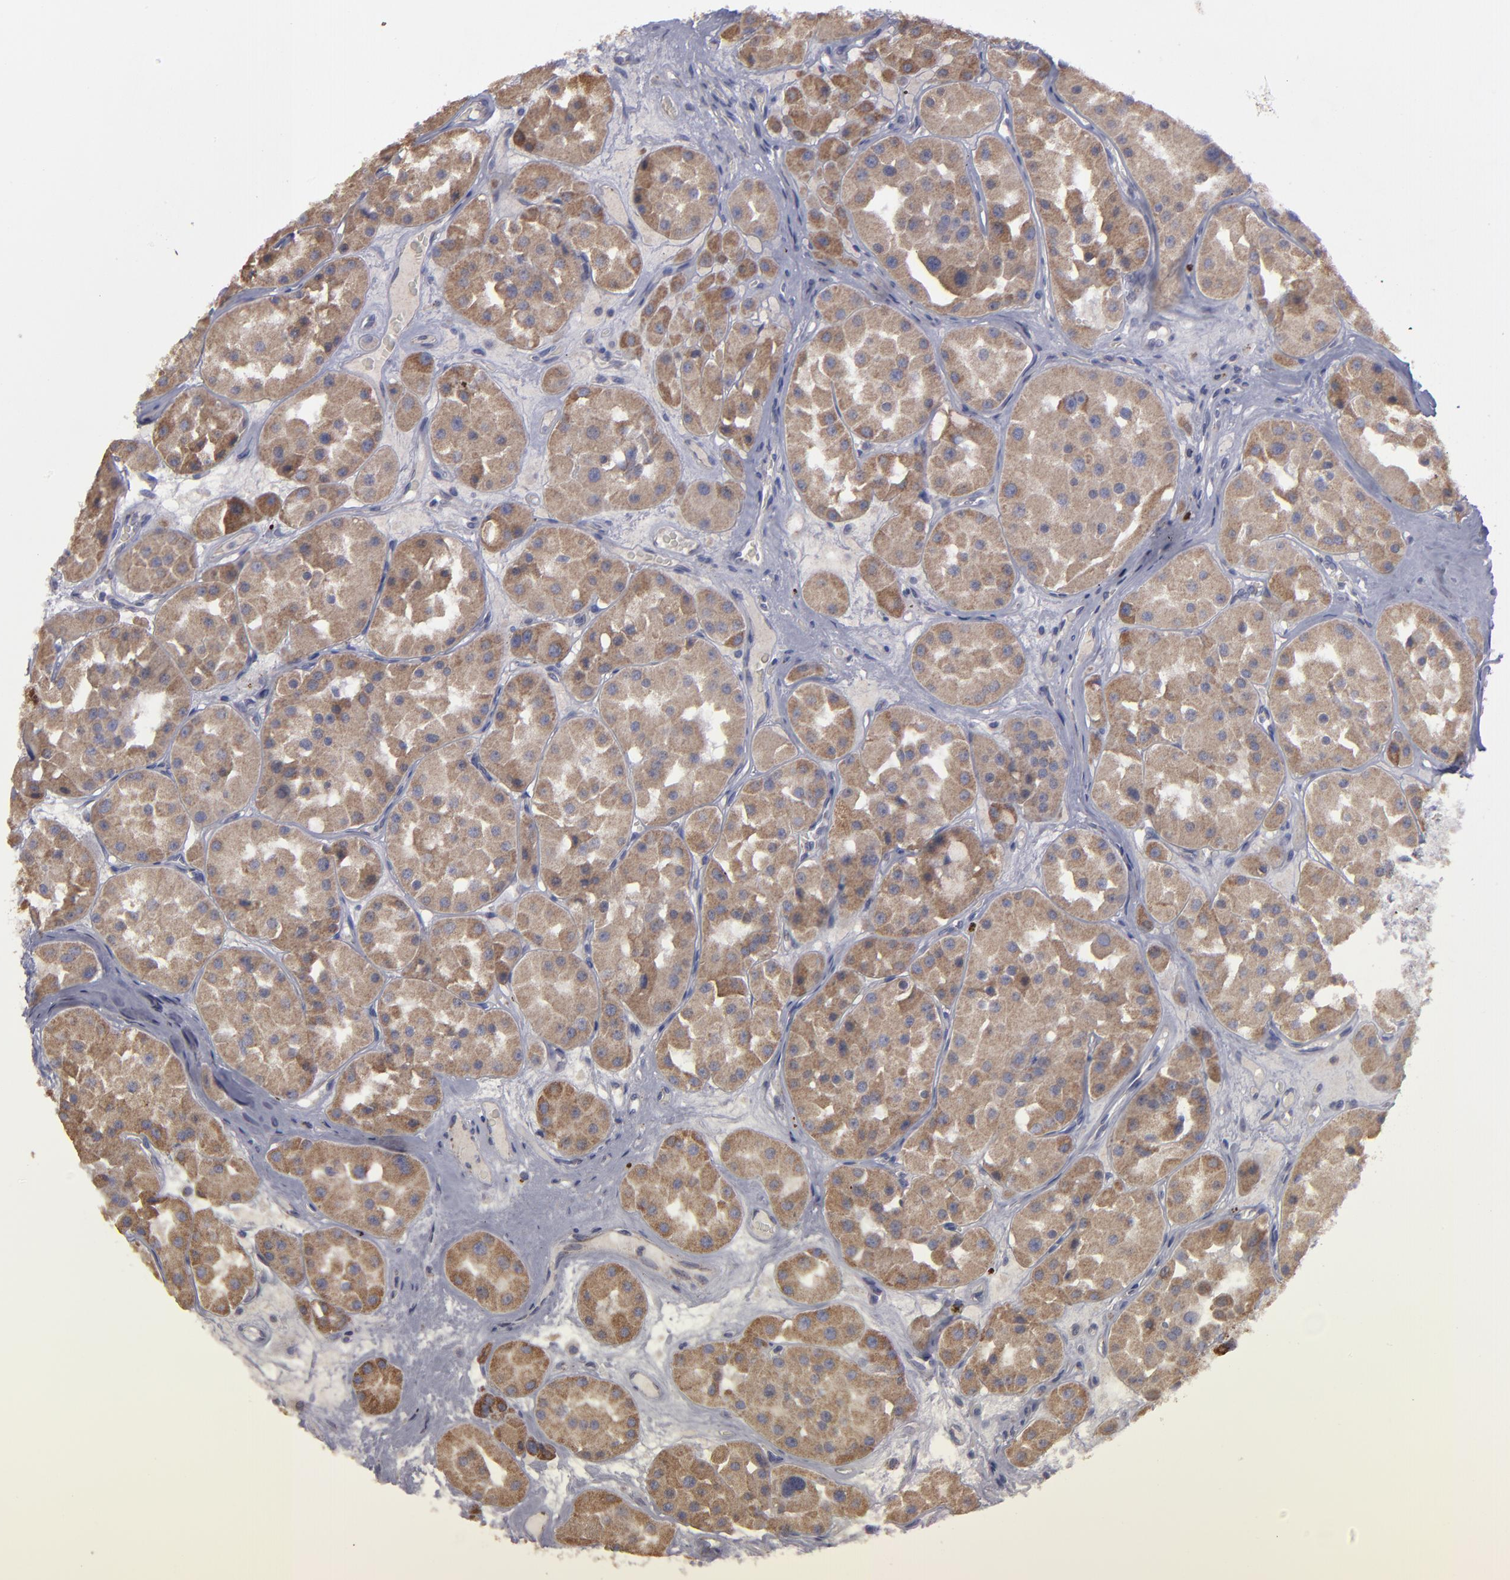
{"staining": {"intensity": "moderate", "quantity": ">75%", "location": "cytoplasmic/membranous"}, "tissue": "renal cancer", "cell_type": "Tumor cells", "image_type": "cancer", "snomed": [{"axis": "morphology", "description": "Adenocarcinoma, uncertain malignant potential"}, {"axis": "topography", "description": "Kidney"}], "caption": "About >75% of tumor cells in renal cancer (adenocarcinoma,  uncertain malignant potential) display moderate cytoplasmic/membranous protein expression as visualized by brown immunohistochemical staining.", "gene": "MYOM2", "patient": {"sex": "male", "age": 63}}